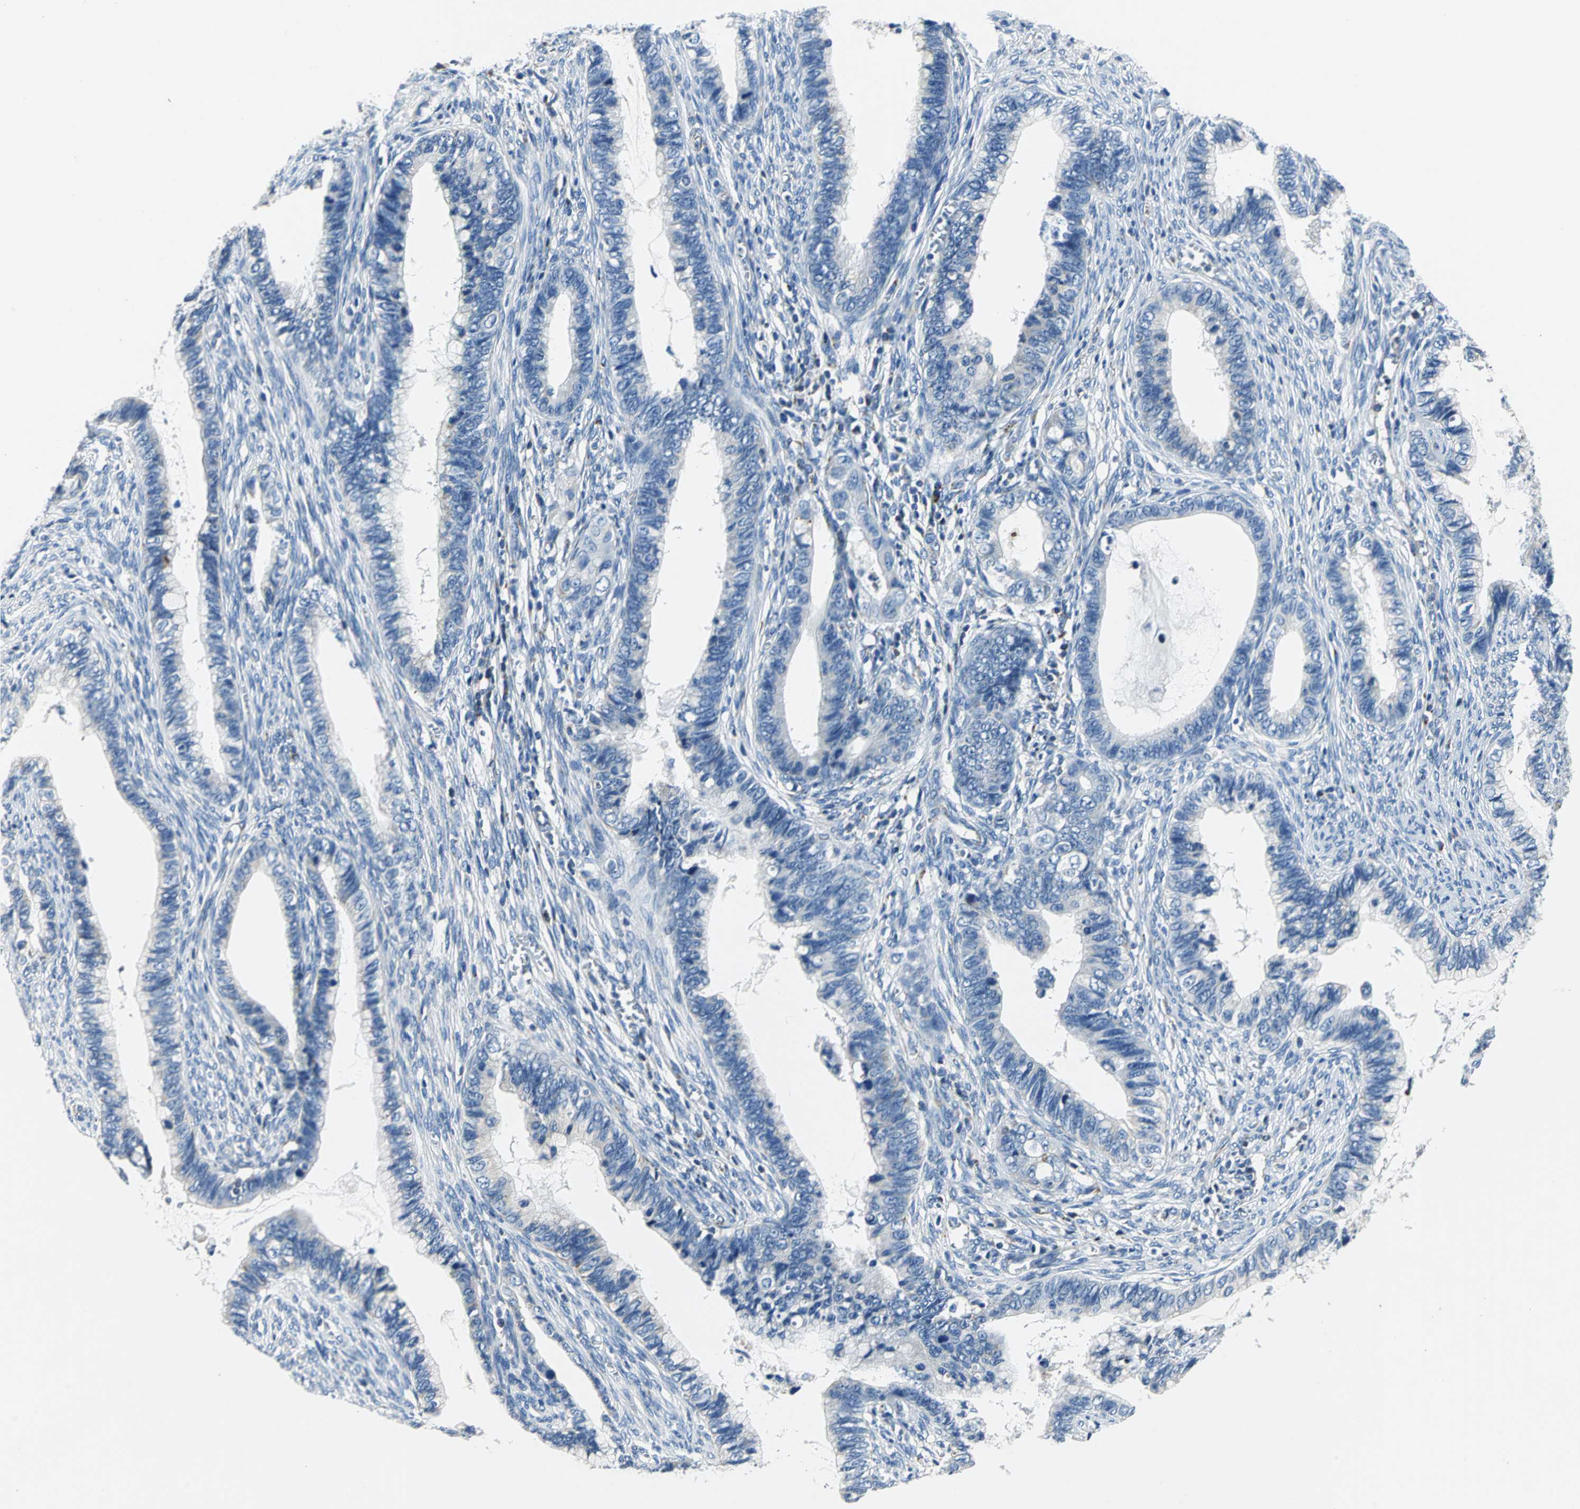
{"staining": {"intensity": "negative", "quantity": "none", "location": "none"}, "tissue": "cervical cancer", "cell_type": "Tumor cells", "image_type": "cancer", "snomed": [{"axis": "morphology", "description": "Adenocarcinoma, NOS"}, {"axis": "topography", "description": "Cervix"}], "caption": "Protein analysis of cervical cancer shows no significant positivity in tumor cells.", "gene": "IFI6", "patient": {"sex": "female", "age": 44}}